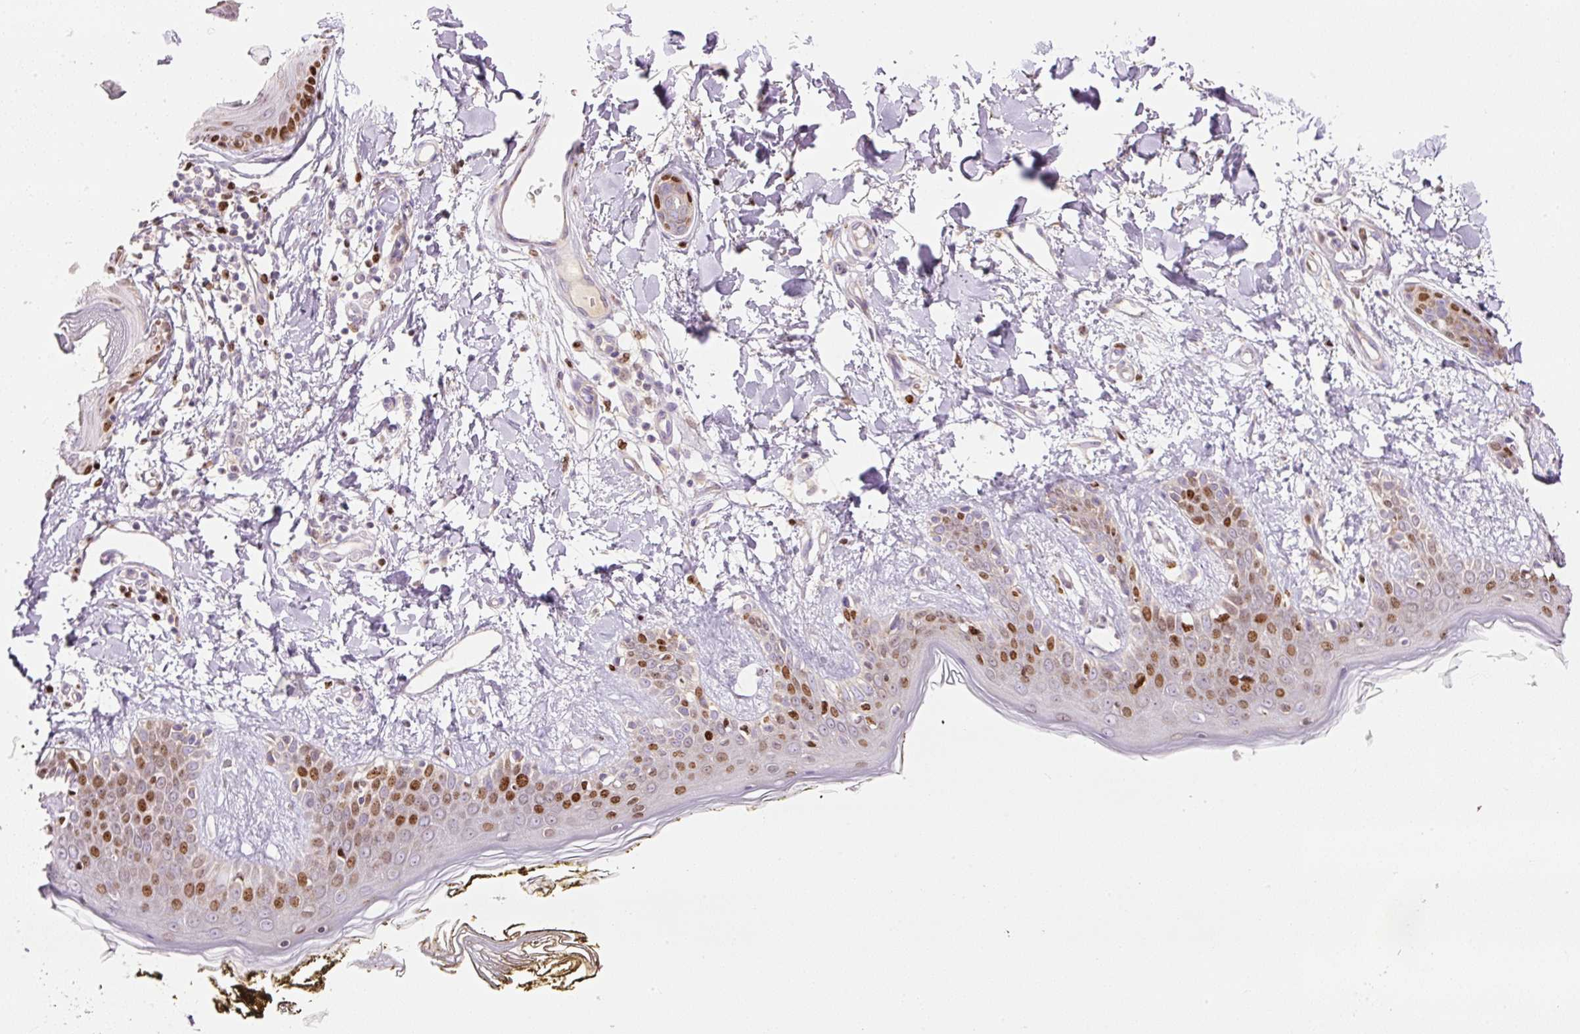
{"staining": {"intensity": "negative", "quantity": "none", "location": "none"}, "tissue": "skin", "cell_type": "Fibroblasts", "image_type": "normal", "snomed": [{"axis": "morphology", "description": "Normal tissue, NOS"}, {"axis": "topography", "description": "Skin"}], "caption": "Immunohistochemical staining of benign skin shows no significant expression in fibroblasts. The staining is performed using DAB (3,3'-diaminobenzidine) brown chromogen with nuclei counter-stained in using hematoxylin.", "gene": "TMEM8B", "patient": {"sex": "female", "age": 34}}